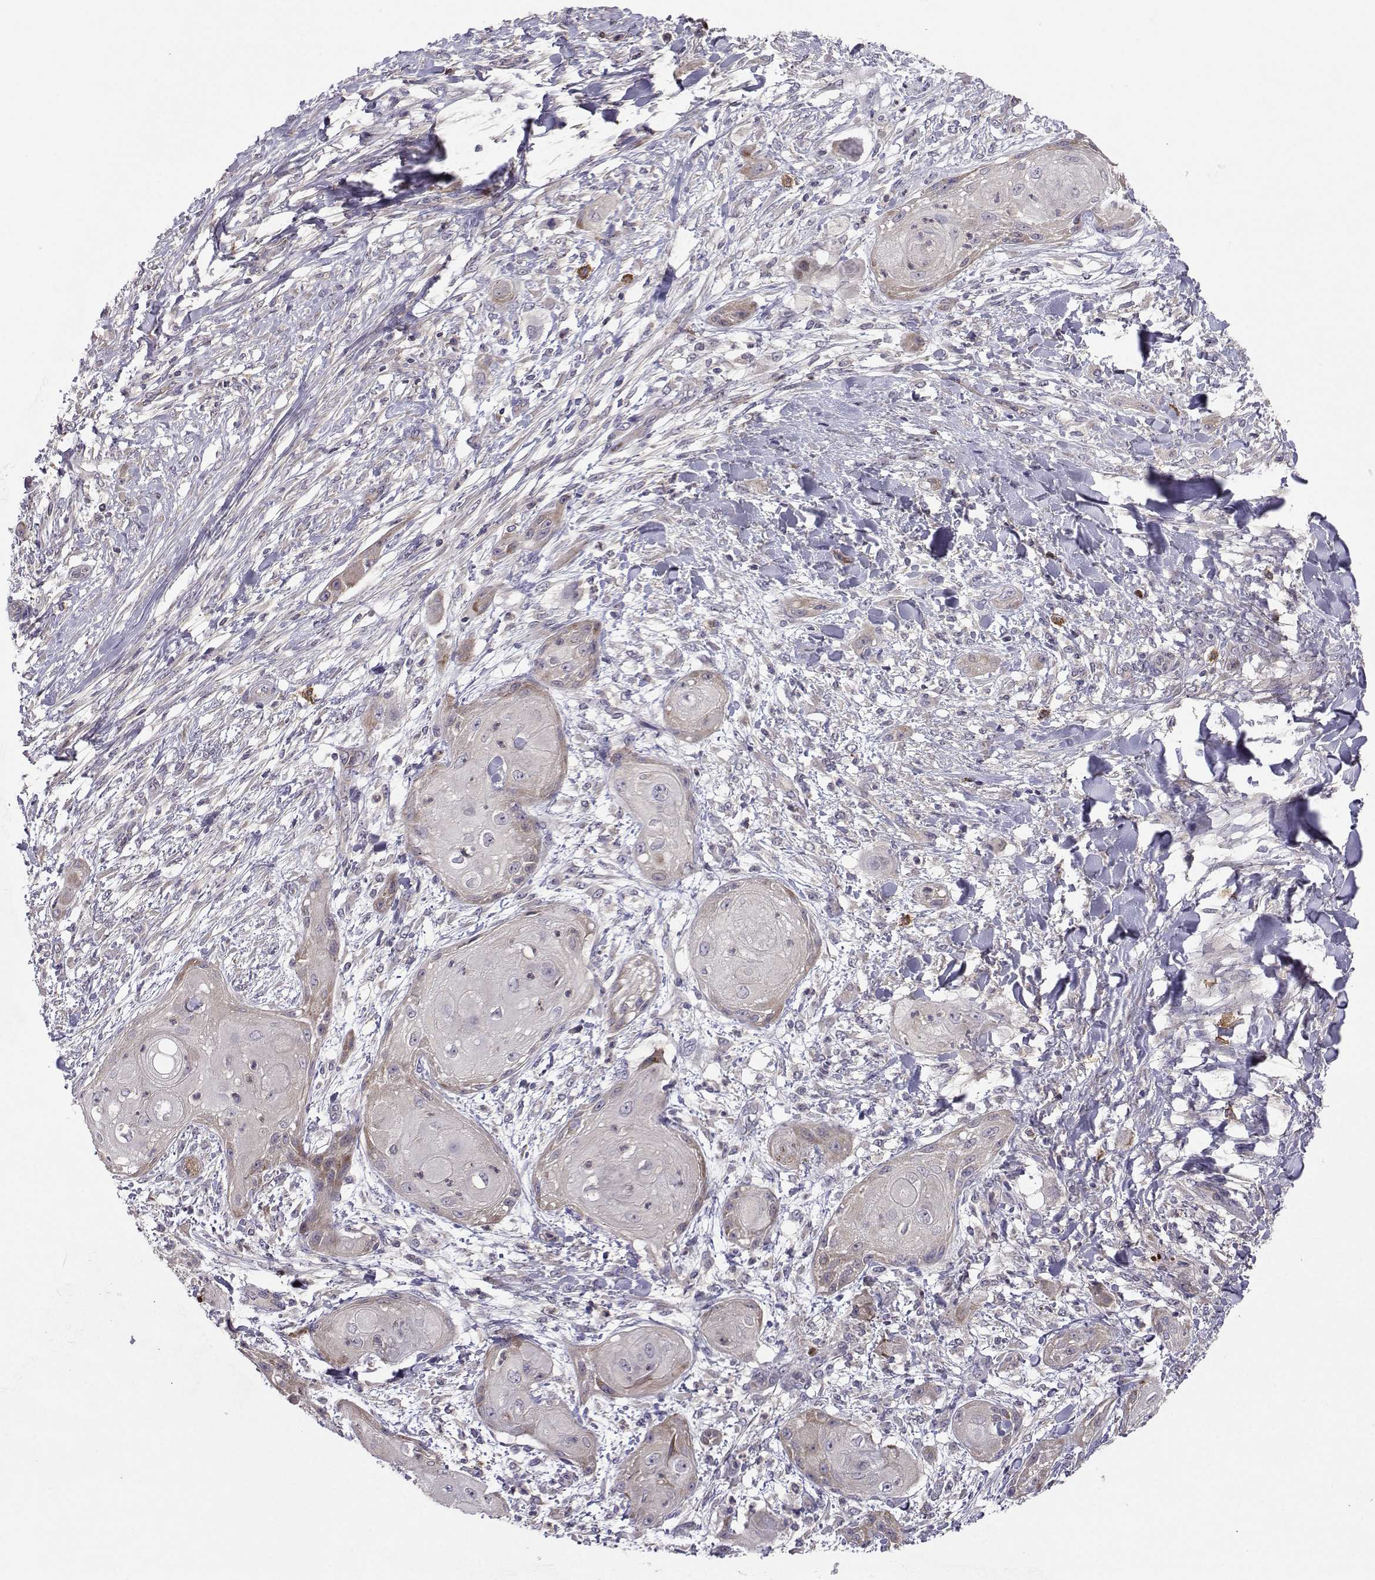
{"staining": {"intensity": "weak", "quantity": "<25%", "location": "cytoplasmic/membranous"}, "tissue": "skin cancer", "cell_type": "Tumor cells", "image_type": "cancer", "snomed": [{"axis": "morphology", "description": "Squamous cell carcinoma, NOS"}, {"axis": "topography", "description": "Skin"}], "caption": "This is an immunohistochemistry histopathology image of human skin squamous cell carcinoma. There is no positivity in tumor cells.", "gene": "STXBP5", "patient": {"sex": "male", "age": 62}}